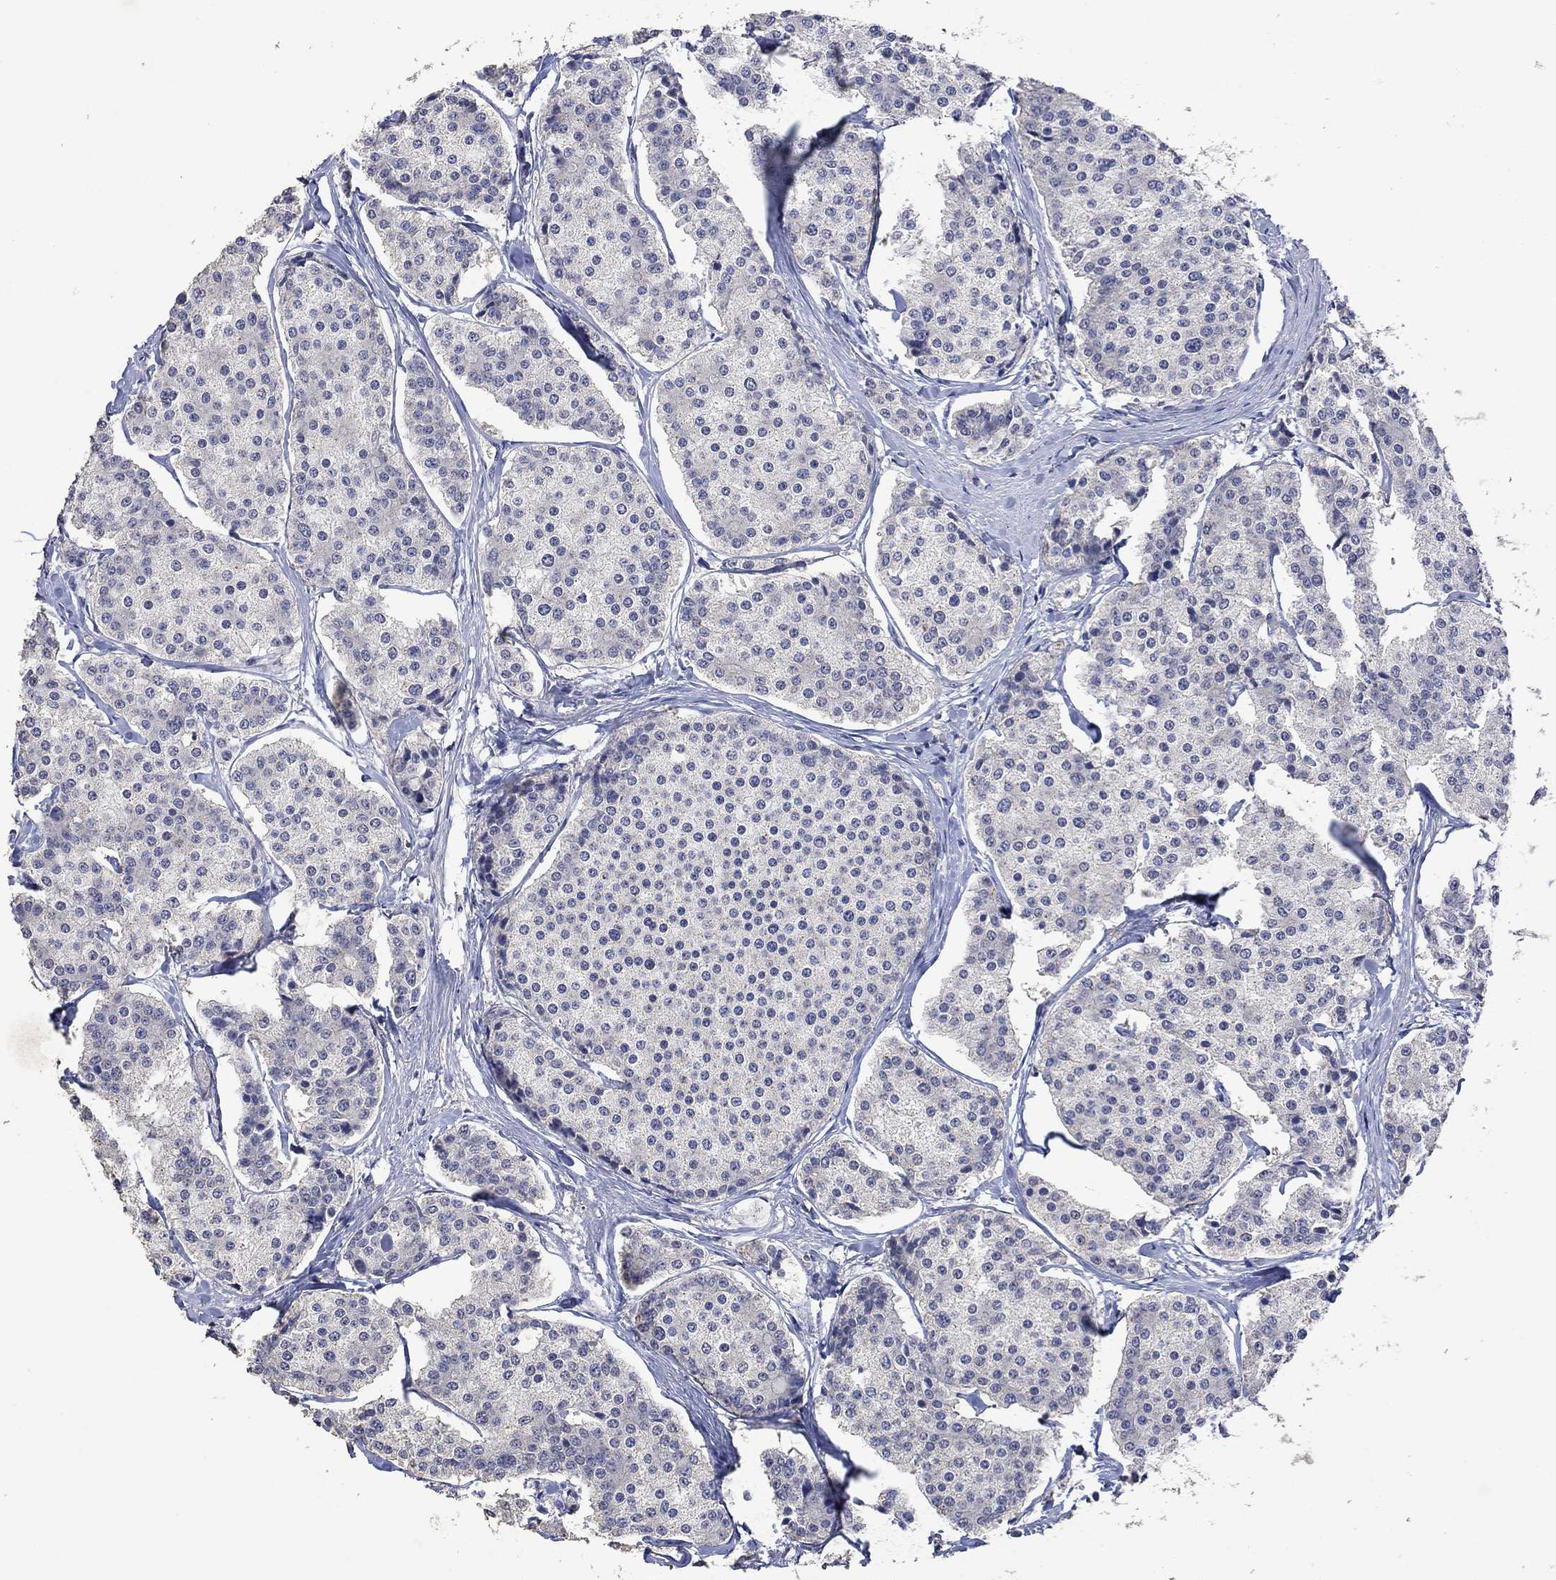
{"staining": {"intensity": "negative", "quantity": "none", "location": "none"}, "tissue": "carcinoid", "cell_type": "Tumor cells", "image_type": "cancer", "snomed": [{"axis": "morphology", "description": "Carcinoid, malignant, NOS"}, {"axis": "topography", "description": "Small intestine"}], "caption": "IHC micrograph of human carcinoid stained for a protein (brown), which exhibits no staining in tumor cells.", "gene": "PTPN20", "patient": {"sex": "female", "age": 65}}